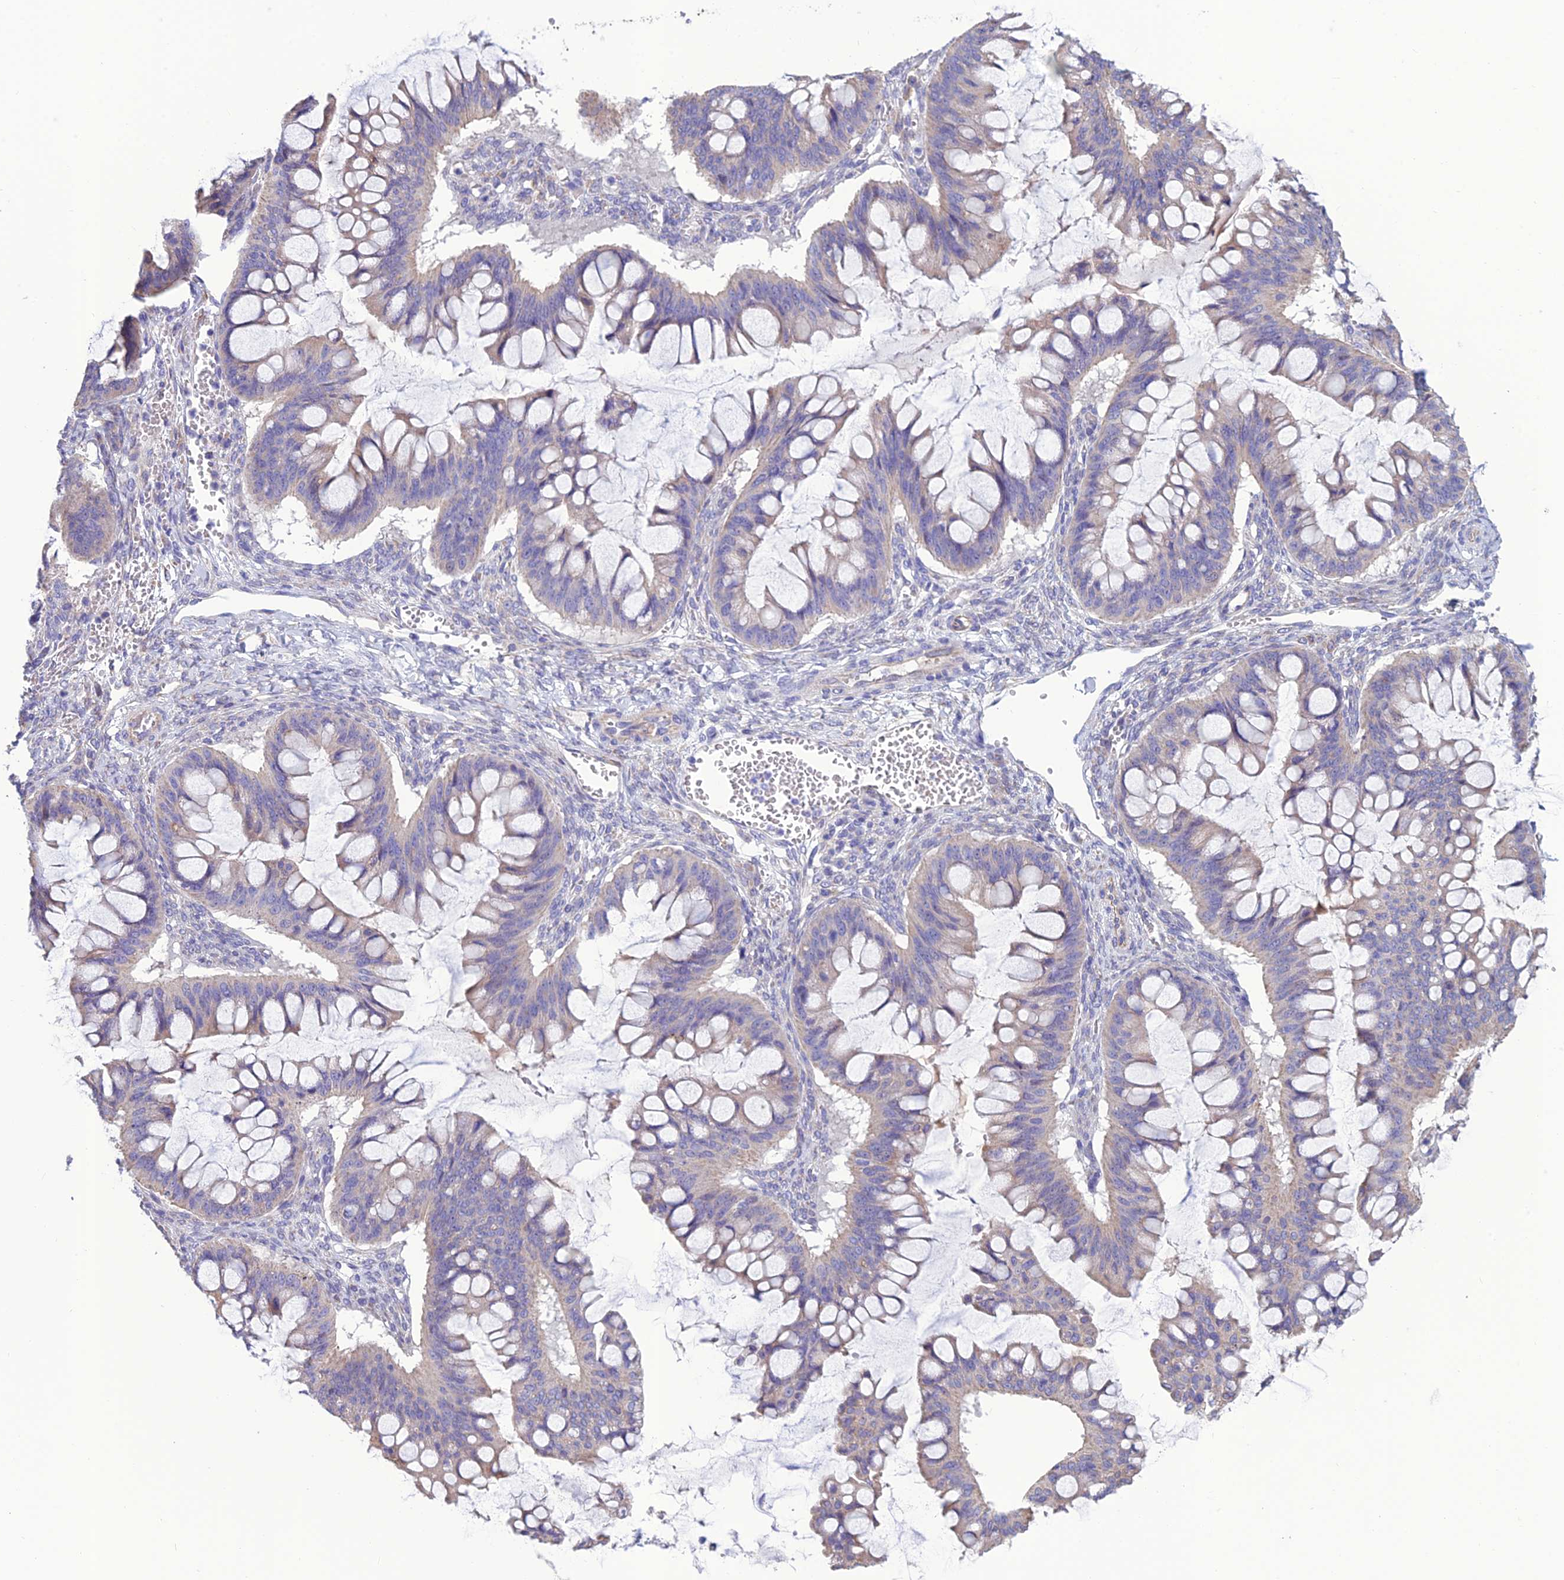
{"staining": {"intensity": "weak", "quantity": "25%-75%", "location": "cytoplasmic/membranous"}, "tissue": "ovarian cancer", "cell_type": "Tumor cells", "image_type": "cancer", "snomed": [{"axis": "morphology", "description": "Cystadenocarcinoma, mucinous, NOS"}, {"axis": "topography", "description": "Ovary"}], "caption": "High-magnification brightfield microscopy of ovarian mucinous cystadenocarcinoma stained with DAB (3,3'-diaminobenzidine) (brown) and counterstained with hematoxylin (blue). tumor cells exhibit weak cytoplasmic/membranous staining is seen in about25%-75% of cells.", "gene": "BHMT2", "patient": {"sex": "female", "age": 73}}